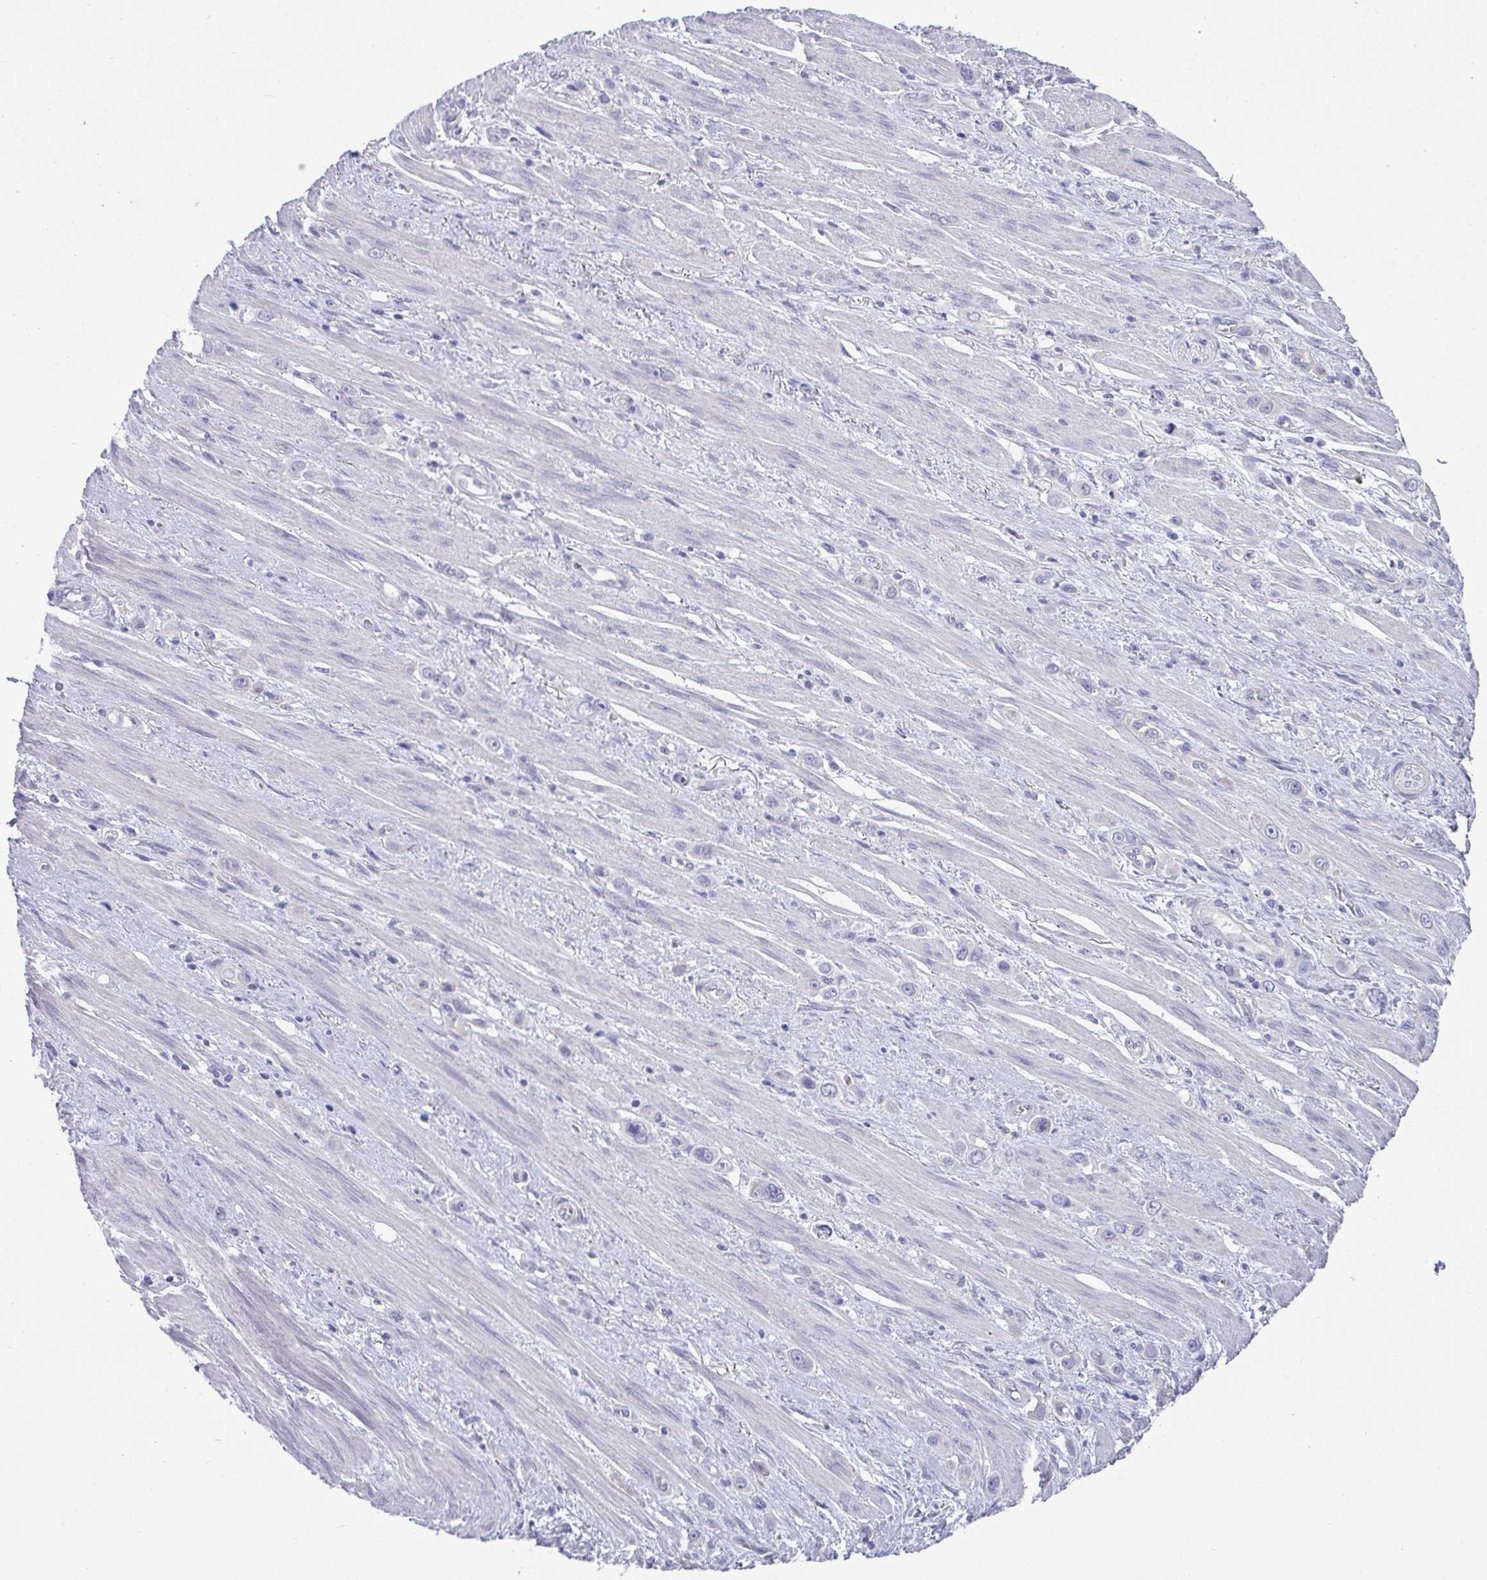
{"staining": {"intensity": "negative", "quantity": "none", "location": "none"}, "tissue": "stomach cancer", "cell_type": "Tumor cells", "image_type": "cancer", "snomed": [{"axis": "morphology", "description": "Adenocarcinoma, NOS"}, {"axis": "topography", "description": "Stomach, upper"}], "caption": "The IHC micrograph has no significant staining in tumor cells of stomach adenocarcinoma tissue. (Immunohistochemistry, brightfield microscopy, high magnification).", "gene": "C4orf33", "patient": {"sex": "male", "age": 75}}